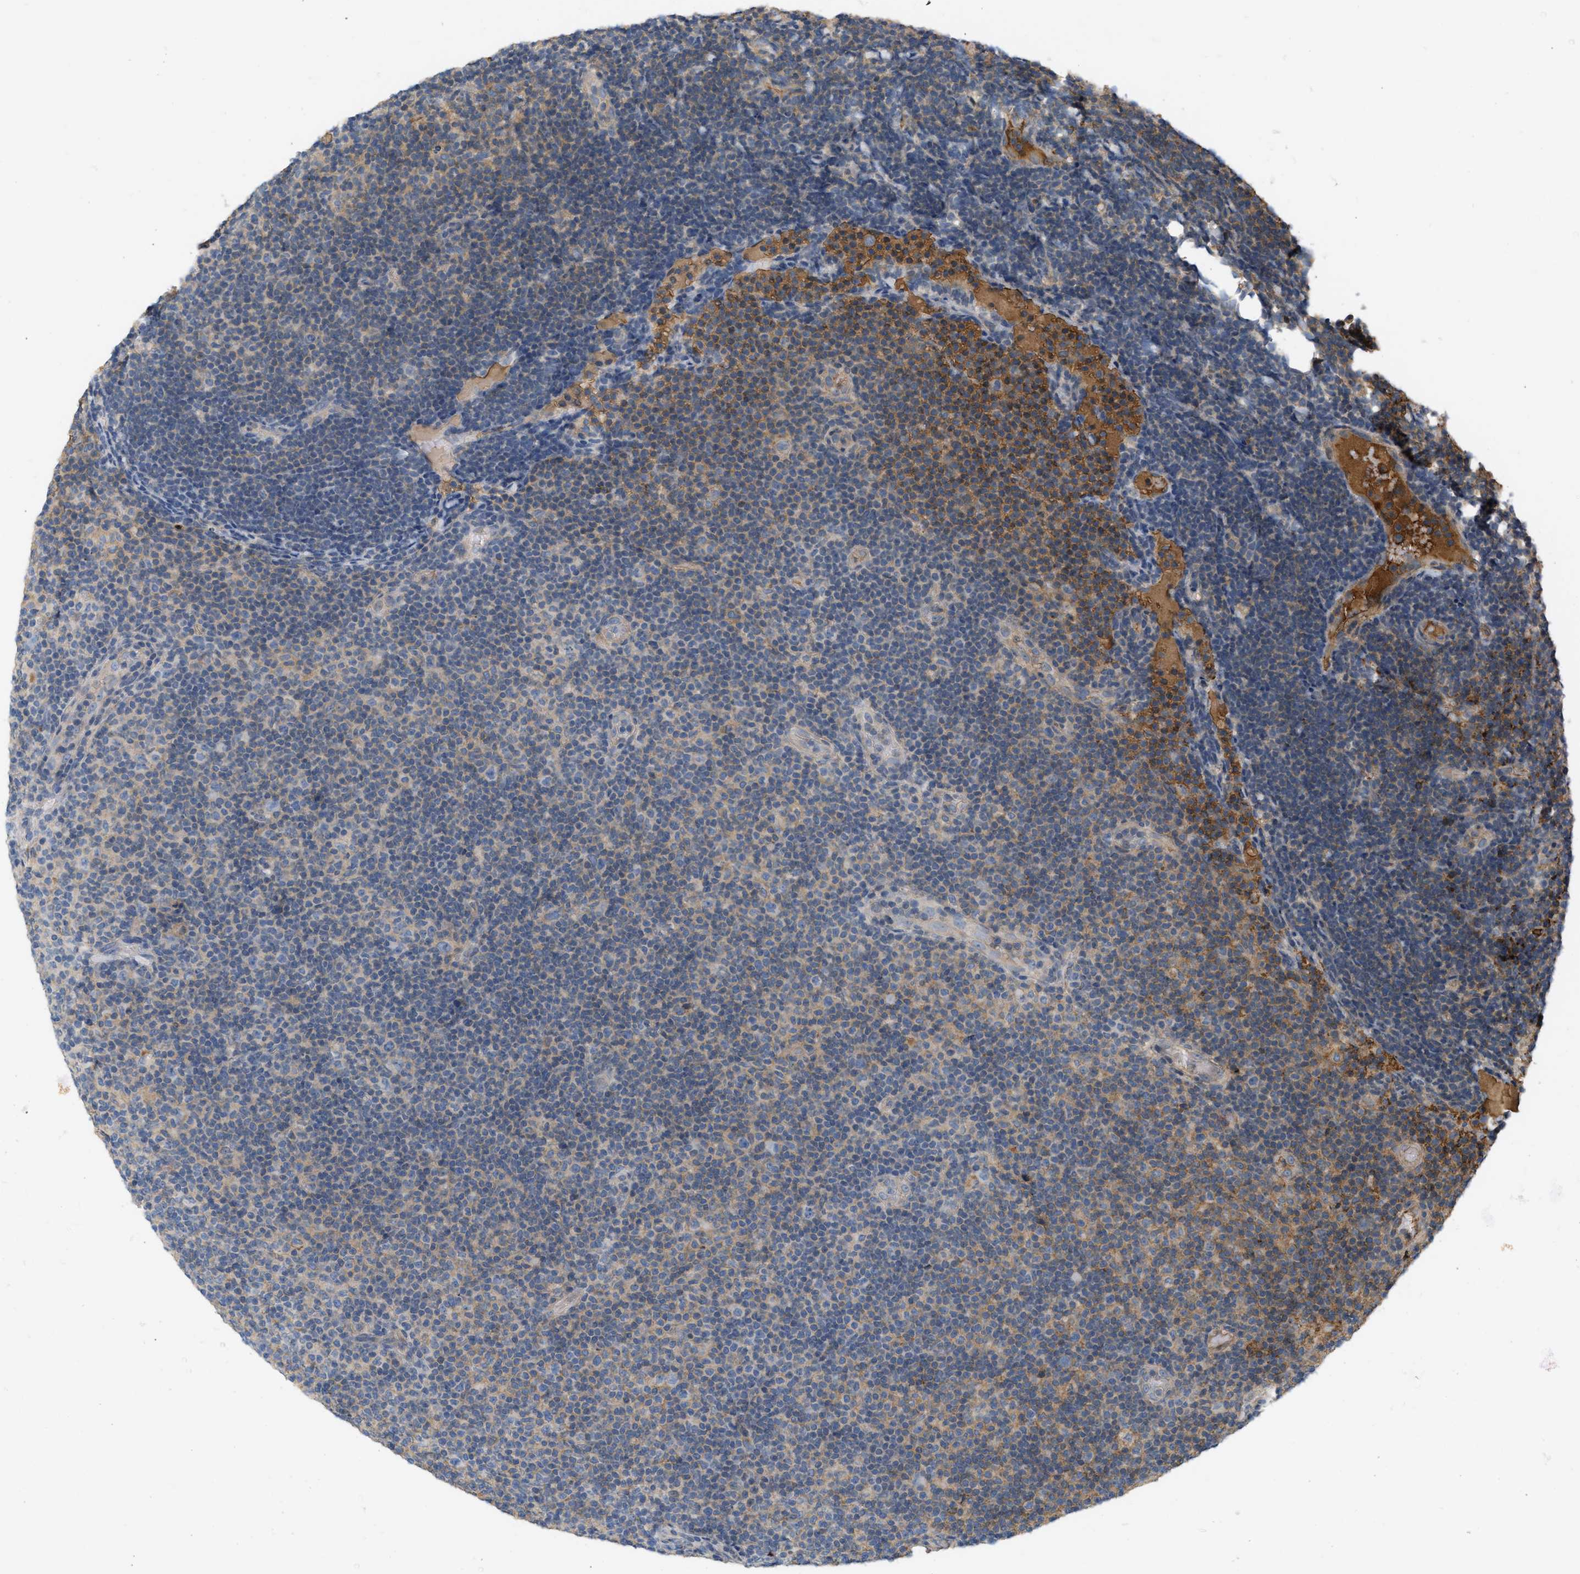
{"staining": {"intensity": "weak", "quantity": "<25%", "location": "cytoplasmic/membranous"}, "tissue": "lymphoma", "cell_type": "Tumor cells", "image_type": "cancer", "snomed": [{"axis": "morphology", "description": "Malignant lymphoma, non-Hodgkin's type, Low grade"}, {"axis": "topography", "description": "Lymph node"}], "caption": "Image shows no protein staining in tumor cells of lymphoma tissue.", "gene": "F8", "patient": {"sex": "male", "age": 83}}